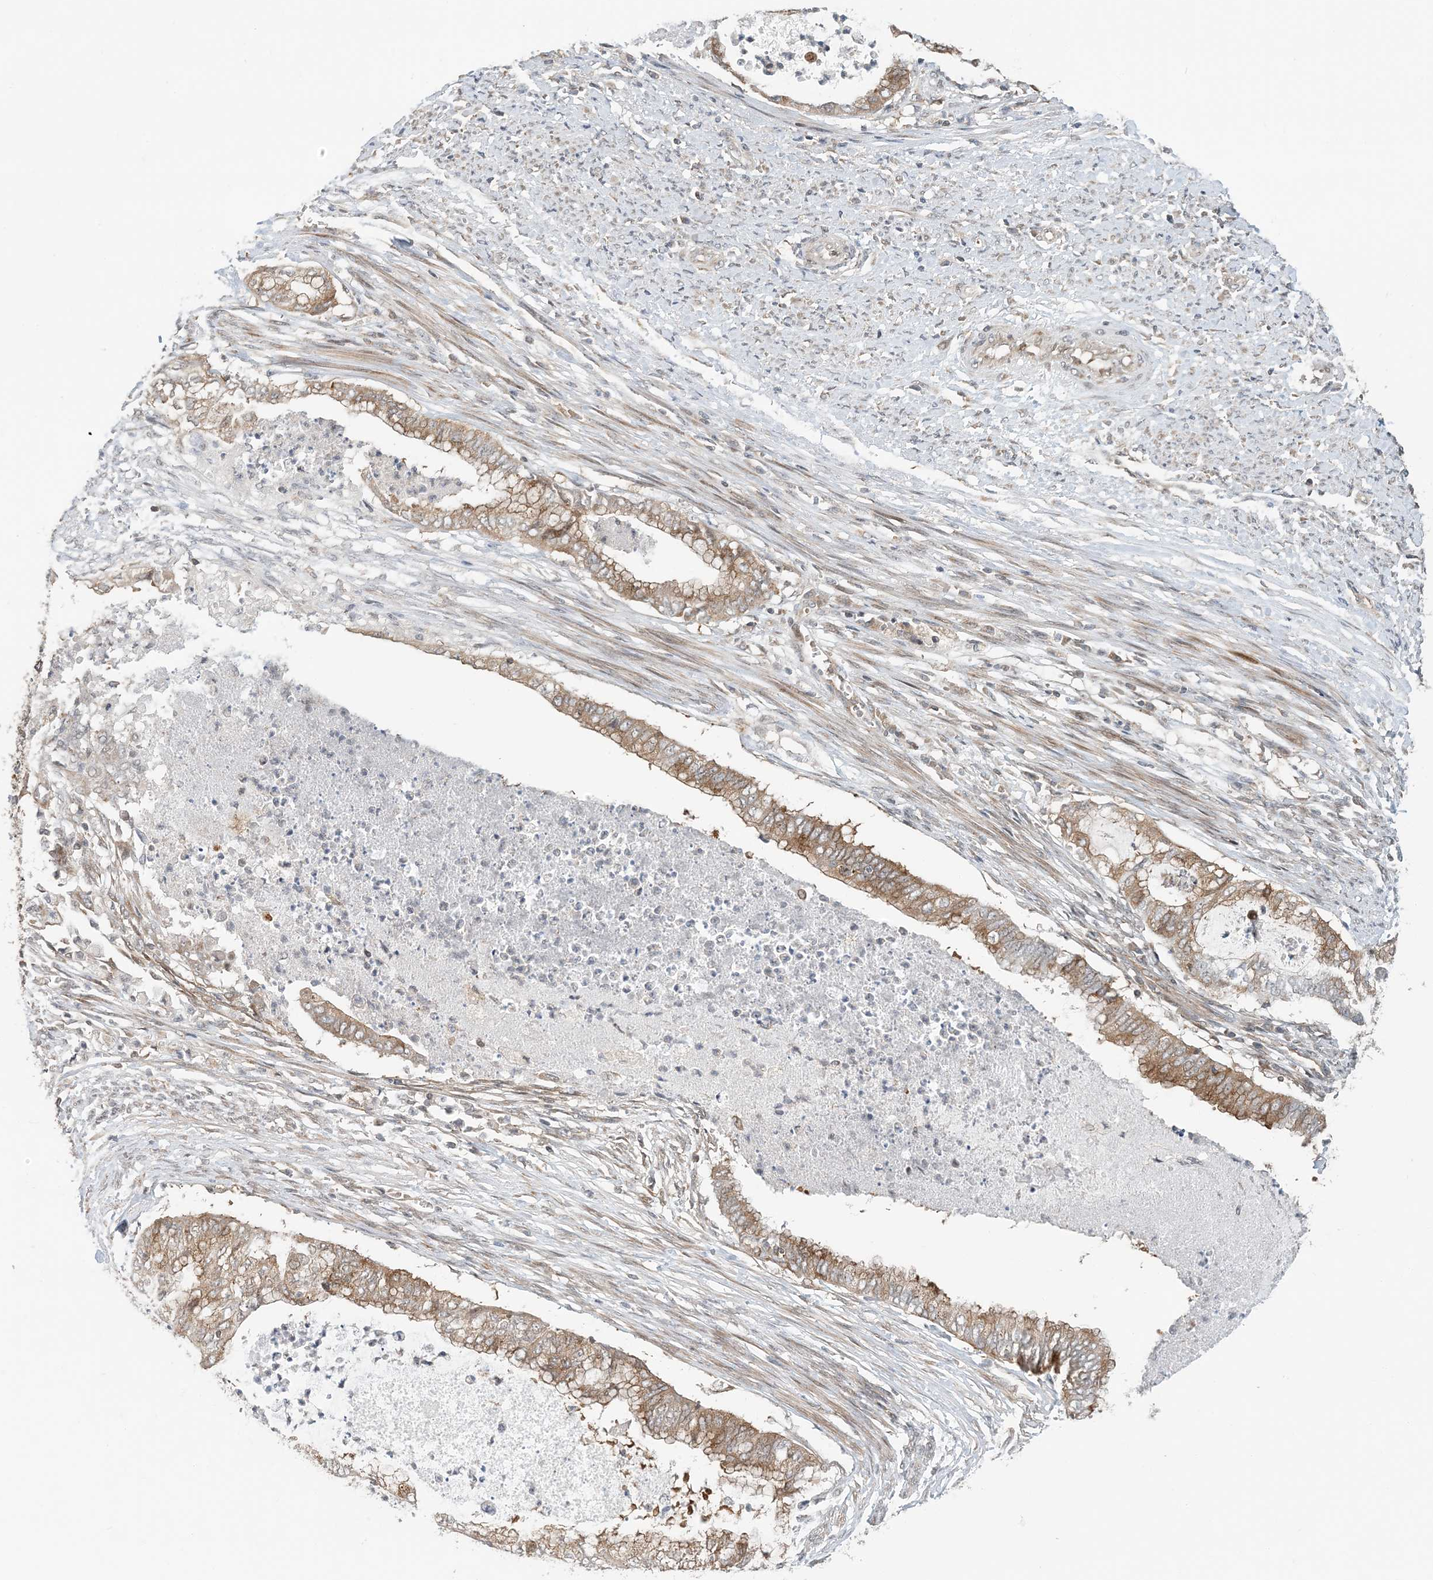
{"staining": {"intensity": "moderate", "quantity": ">75%", "location": "cytoplasmic/membranous"}, "tissue": "endometrial cancer", "cell_type": "Tumor cells", "image_type": "cancer", "snomed": [{"axis": "morphology", "description": "Necrosis, NOS"}, {"axis": "morphology", "description": "Adenocarcinoma, NOS"}, {"axis": "topography", "description": "Endometrium"}], "caption": "Immunohistochemical staining of human endometrial cancer shows medium levels of moderate cytoplasmic/membranous positivity in approximately >75% of tumor cells.", "gene": "ATP13A2", "patient": {"sex": "female", "age": 79}}